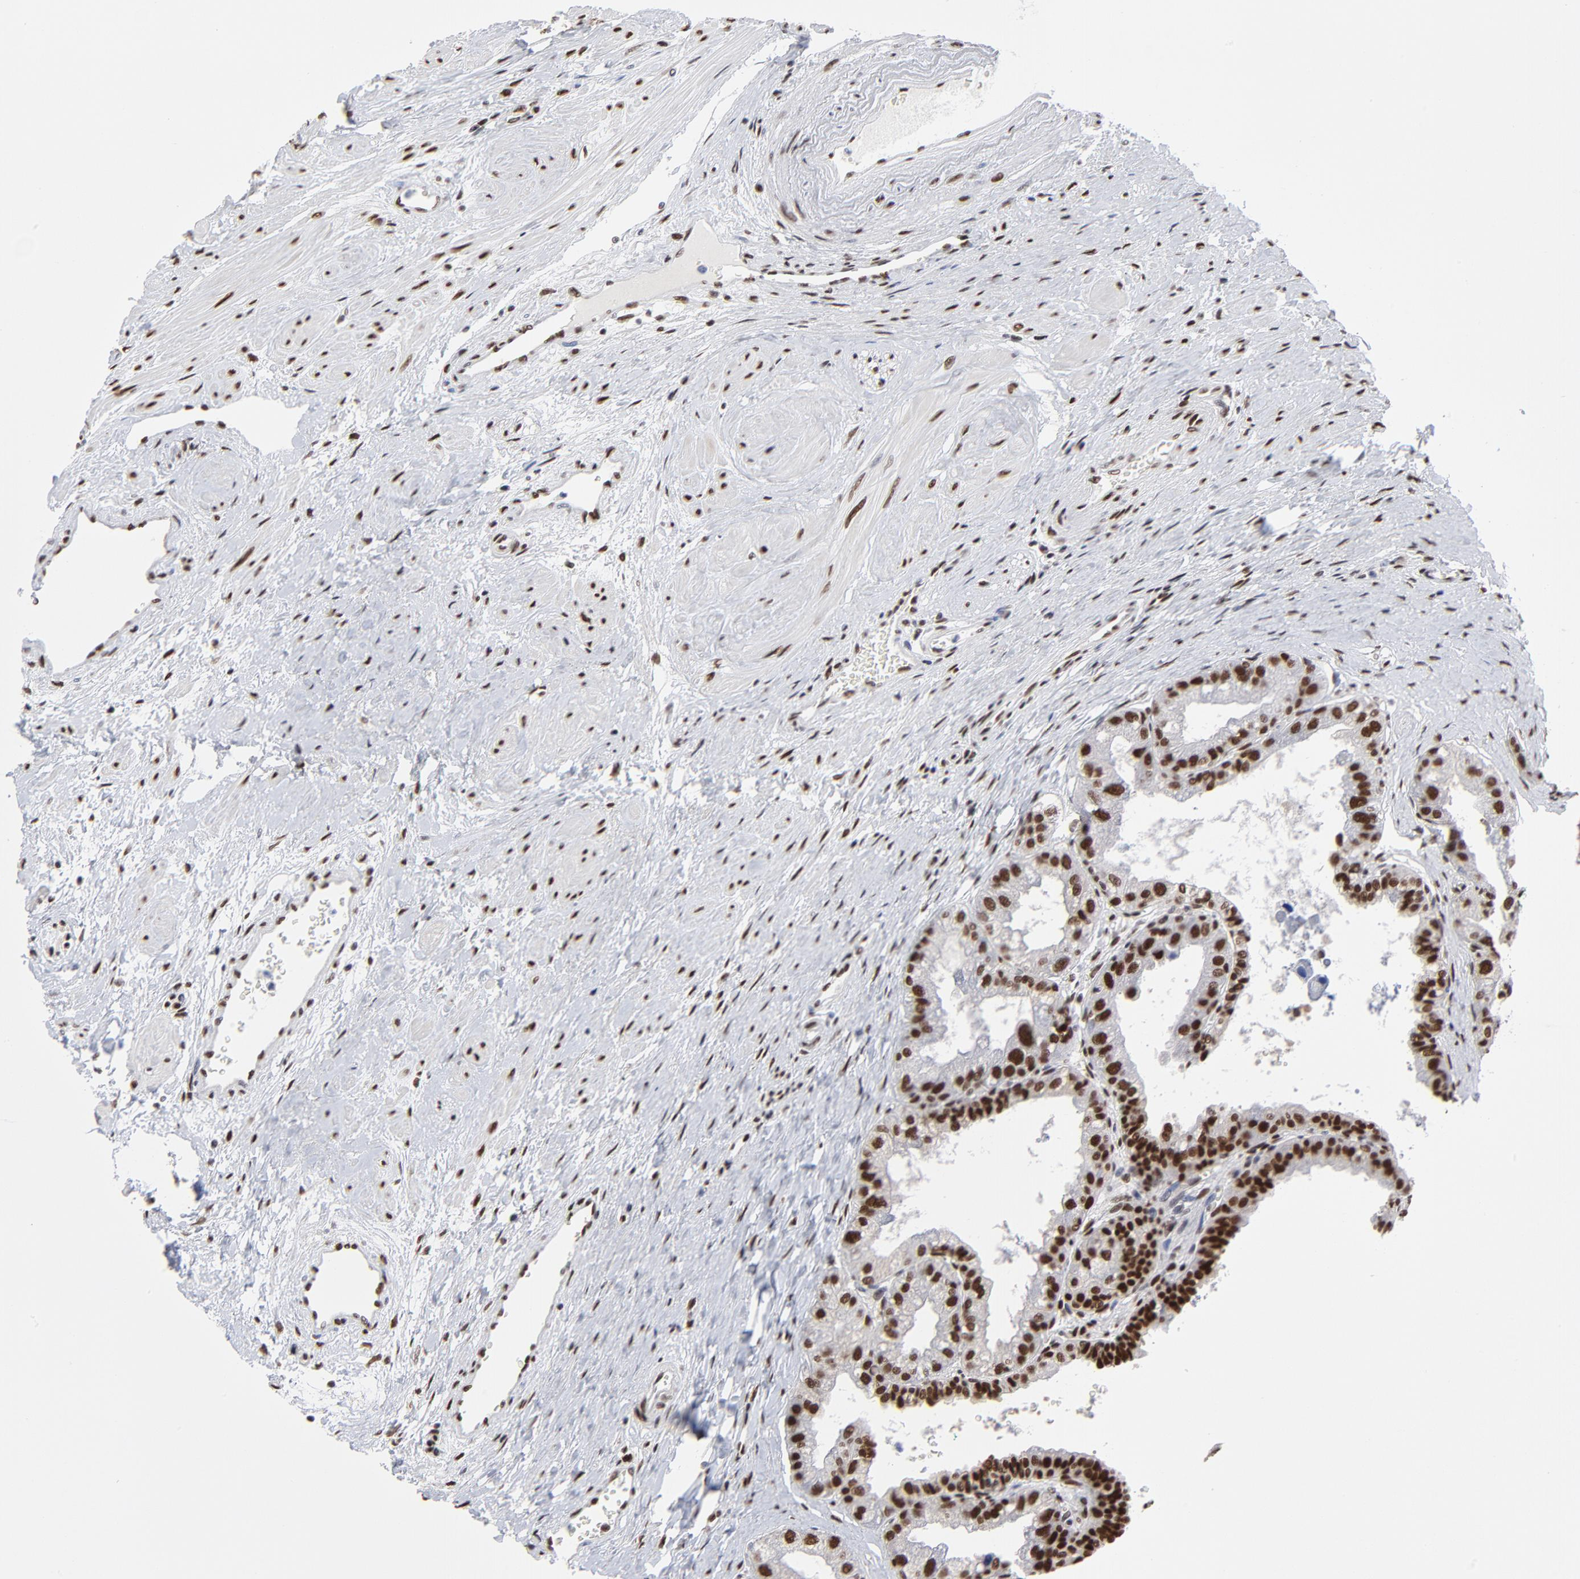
{"staining": {"intensity": "strong", "quantity": ">75%", "location": "nuclear"}, "tissue": "prostate", "cell_type": "Glandular cells", "image_type": "normal", "snomed": [{"axis": "morphology", "description": "Normal tissue, NOS"}, {"axis": "topography", "description": "Prostate"}], "caption": "Brown immunohistochemical staining in unremarkable prostate shows strong nuclear positivity in approximately >75% of glandular cells.", "gene": "ZMYM3", "patient": {"sex": "male", "age": 60}}